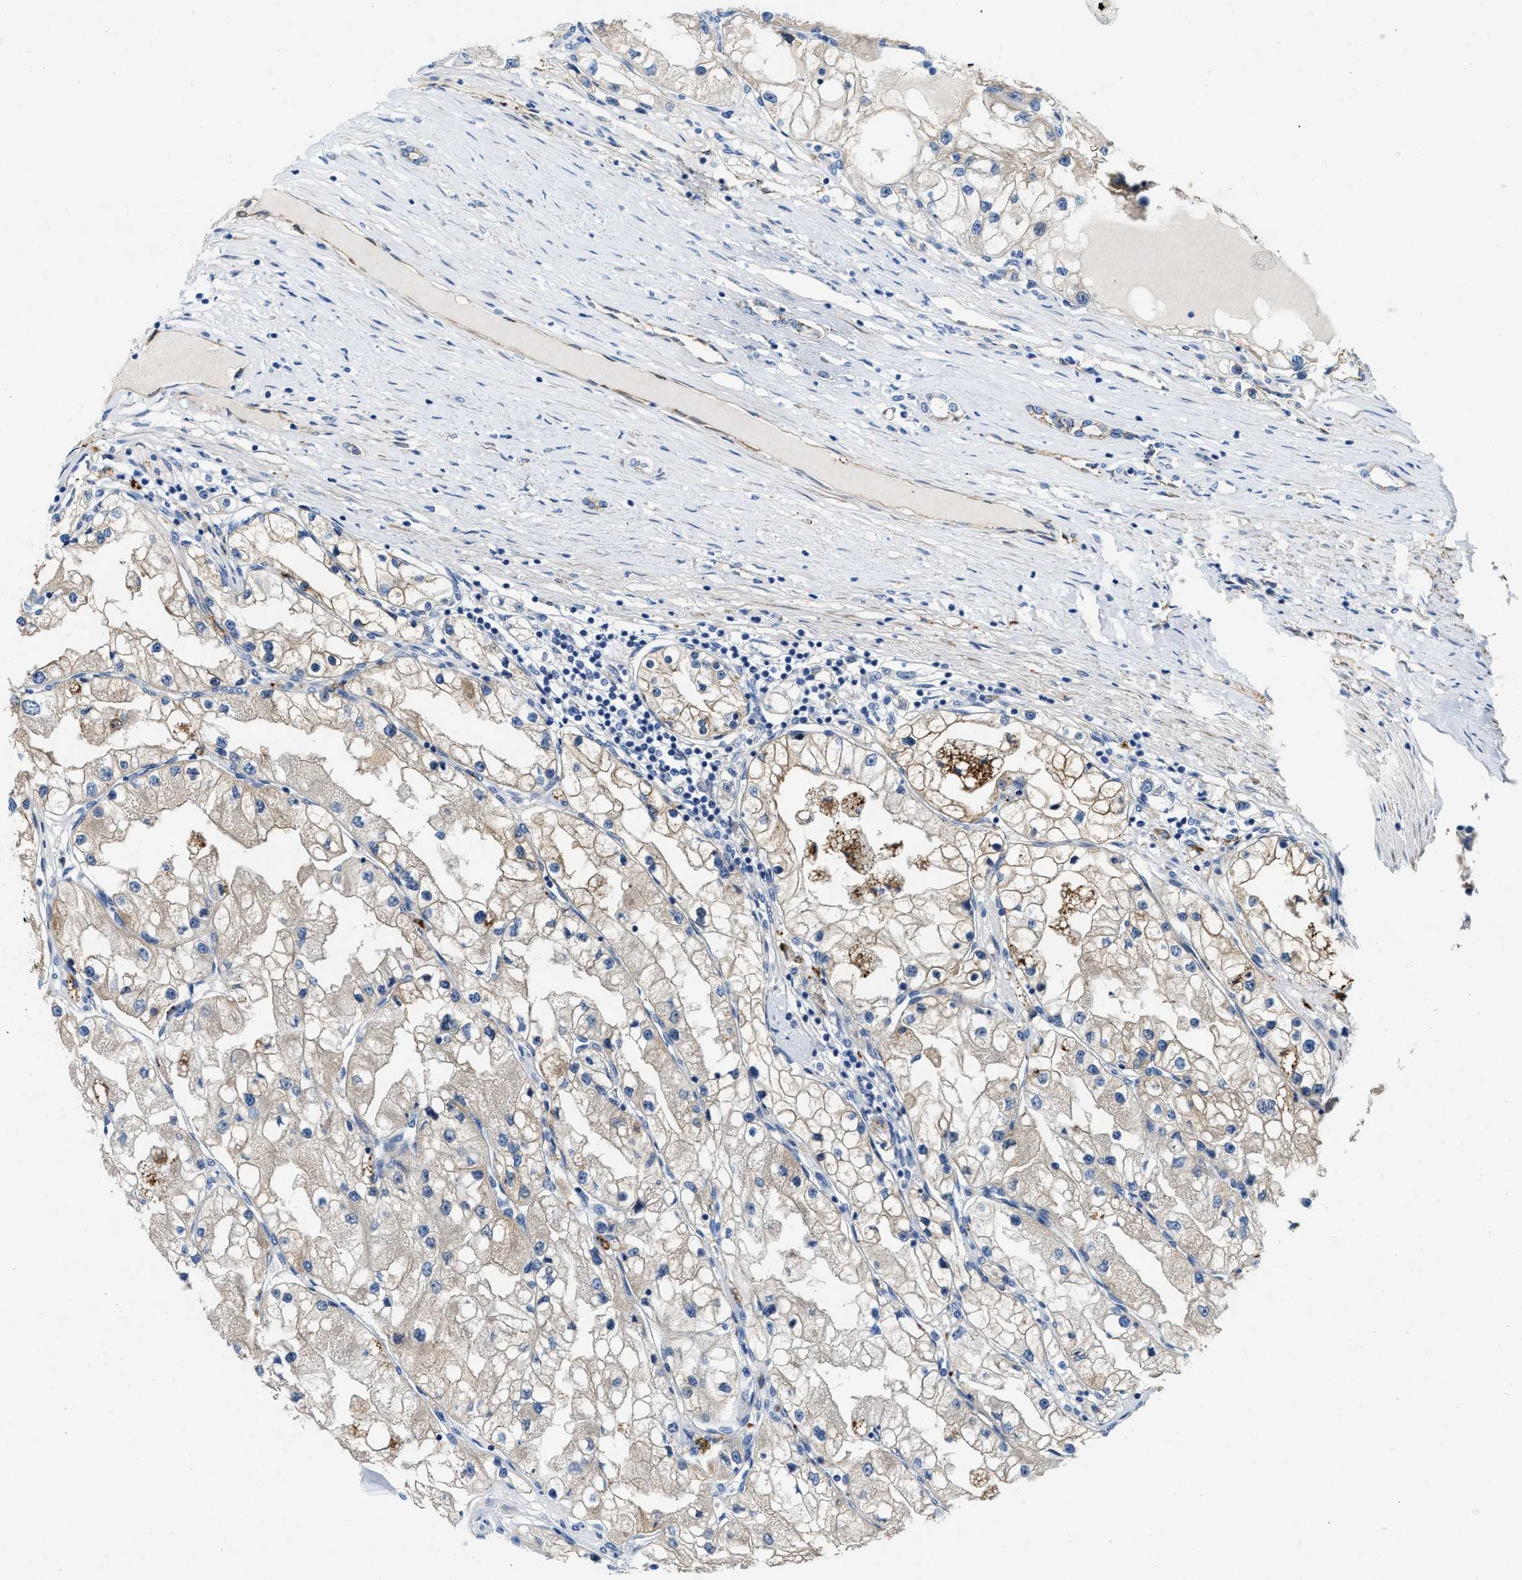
{"staining": {"intensity": "weak", "quantity": "<25%", "location": "cytoplasmic/membranous"}, "tissue": "renal cancer", "cell_type": "Tumor cells", "image_type": "cancer", "snomed": [{"axis": "morphology", "description": "Adenocarcinoma, NOS"}, {"axis": "topography", "description": "Kidney"}], "caption": "An IHC micrograph of renal cancer (adenocarcinoma) is shown. There is no staining in tumor cells of renal cancer (adenocarcinoma). Brightfield microscopy of immunohistochemistry (IHC) stained with DAB (brown) and hematoxylin (blue), captured at high magnification.", "gene": "ASS1", "patient": {"sex": "male", "age": 68}}